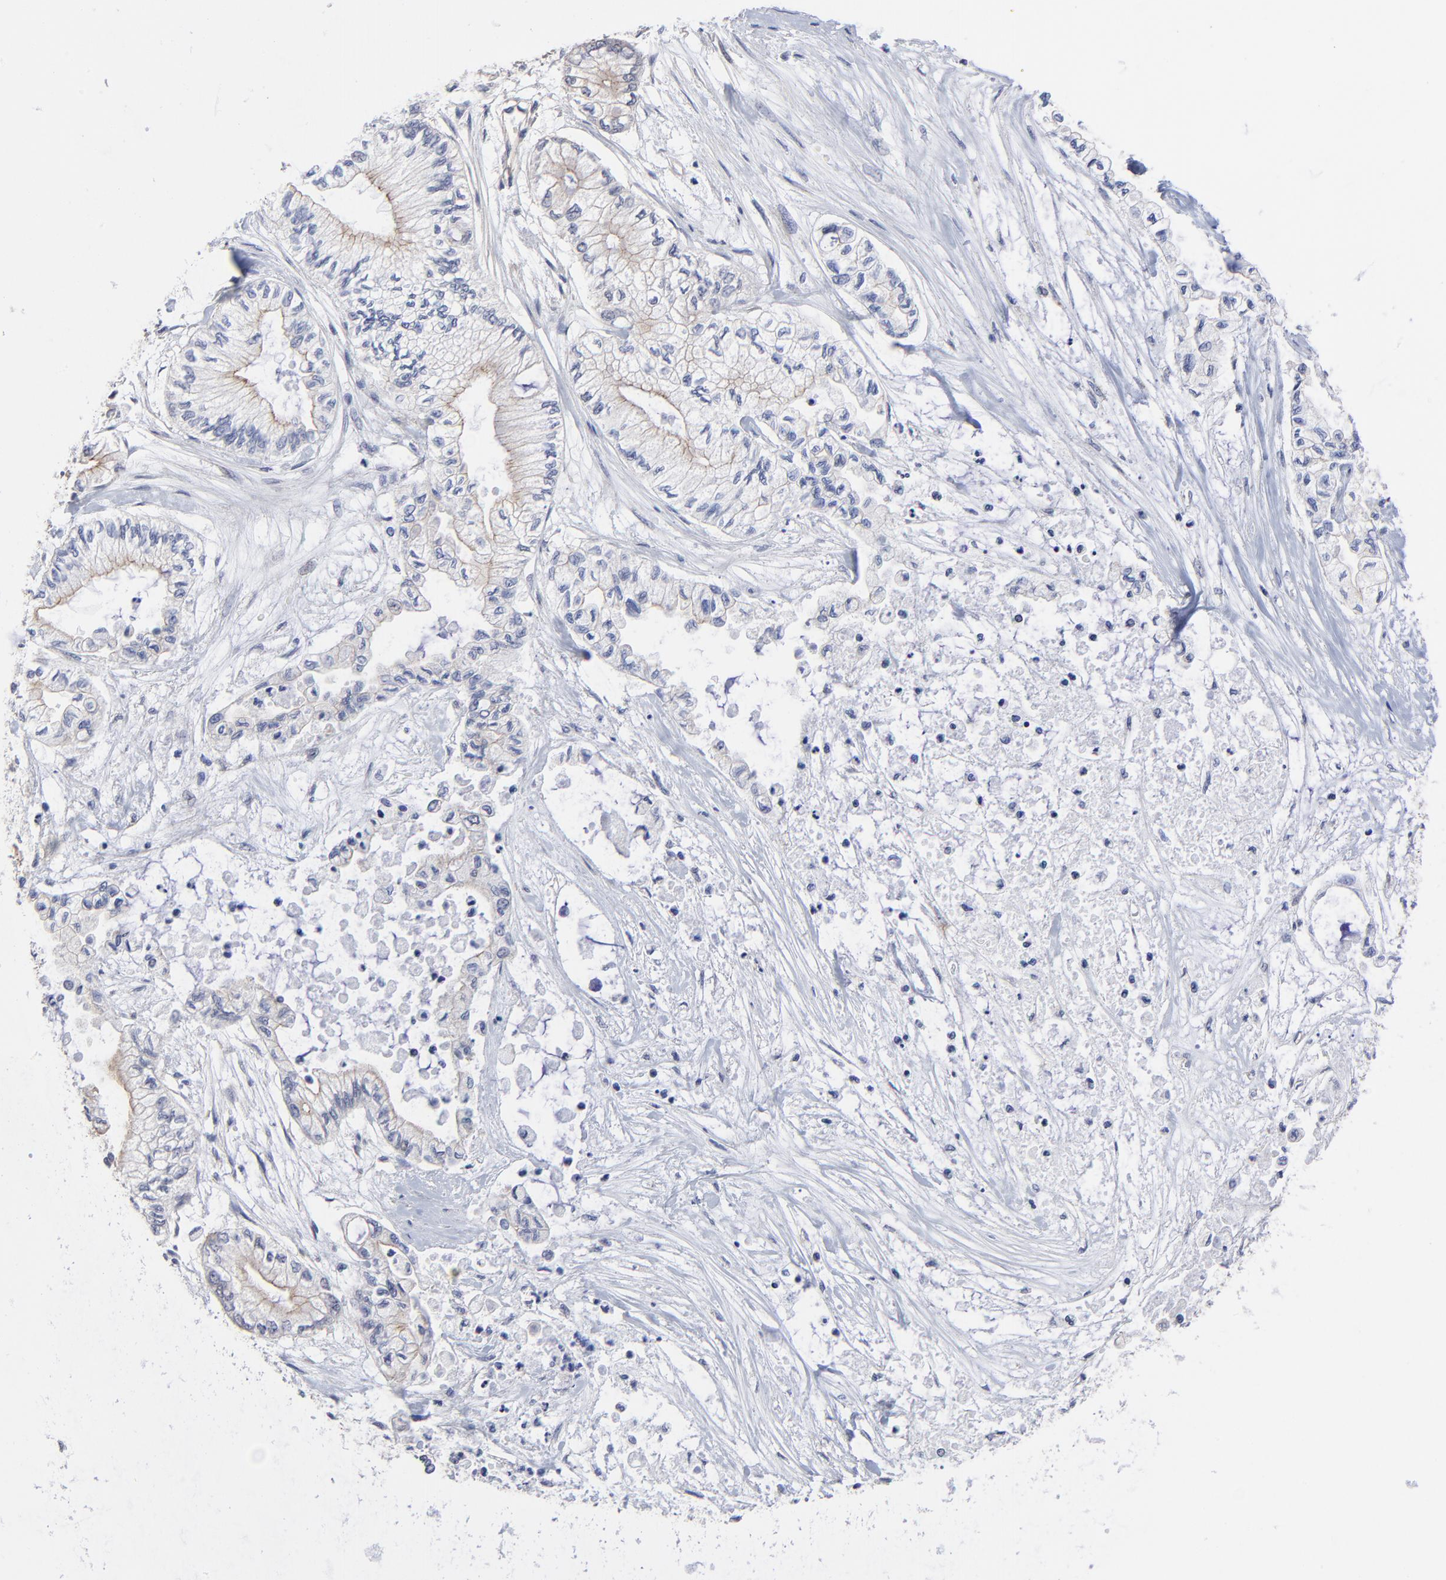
{"staining": {"intensity": "weak", "quantity": ">75%", "location": "cytoplasmic/membranous"}, "tissue": "pancreatic cancer", "cell_type": "Tumor cells", "image_type": "cancer", "snomed": [{"axis": "morphology", "description": "Adenocarcinoma, NOS"}, {"axis": "topography", "description": "Pancreas"}], "caption": "Pancreatic cancer (adenocarcinoma) stained for a protein (brown) shows weak cytoplasmic/membranous positive expression in approximately >75% of tumor cells.", "gene": "FBXO8", "patient": {"sex": "male", "age": 79}}